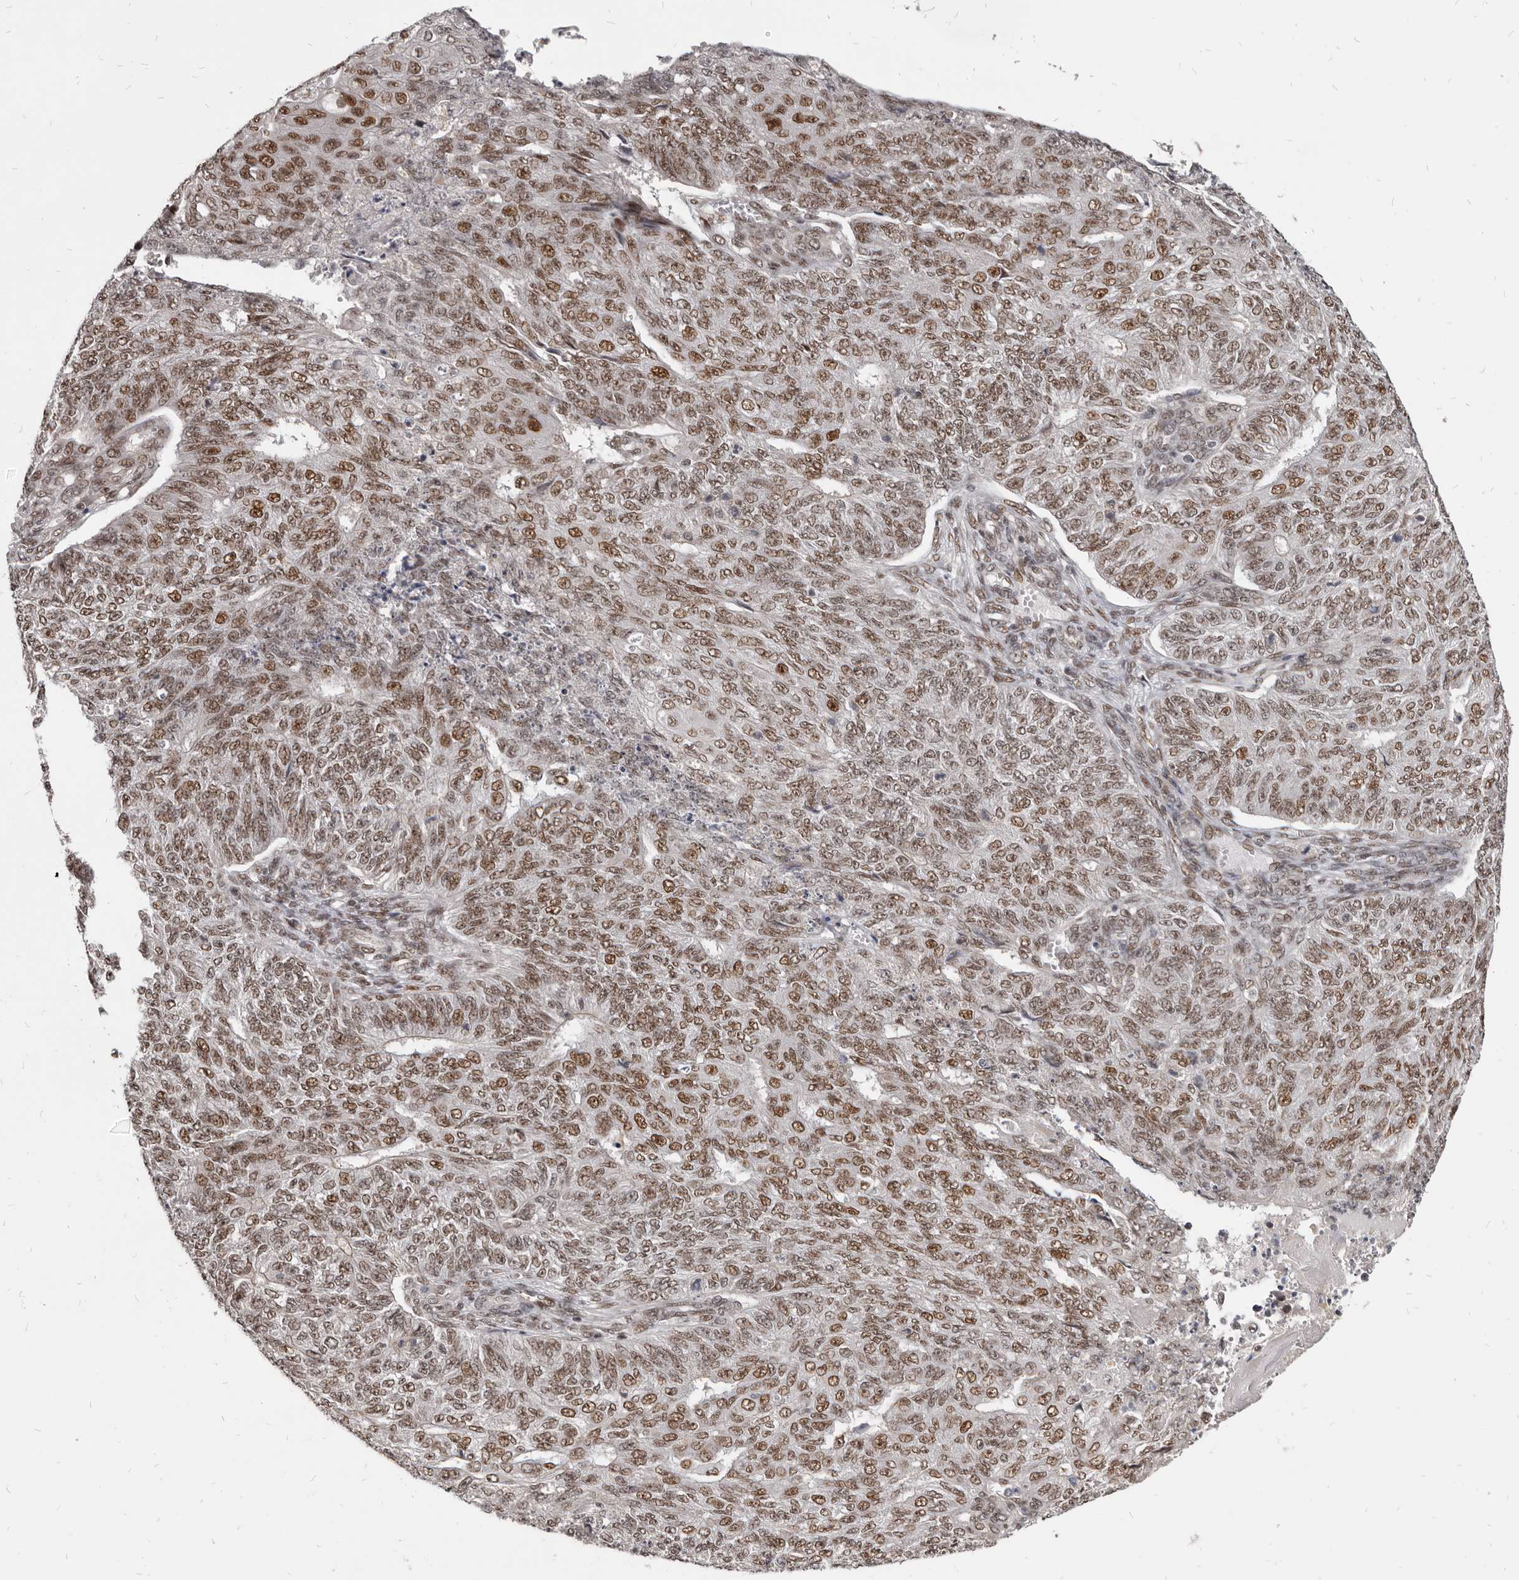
{"staining": {"intensity": "moderate", "quantity": ">75%", "location": "nuclear"}, "tissue": "endometrial cancer", "cell_type": "Tumor cells", "image_type": "cancer", "snomed": [{"axis": "morphology", "description": "Adenocarcinoma, NOS"}, {"axis": "topography", "description": "Endometrium"}], "caption": "Endometrial cancer (adenocarcinoma) was stained to show a protein in brown. There is medium levels of moderate nuclear expression in about >75% of tumor cells. (Stains: DAB (3,3'-diaminobenzidine) in brown, nuclei in blue, Microscopy: brightfield microscopy at high magnification).", "gene": "ATF5", "patient": {"sex": "female", "age": 32}}